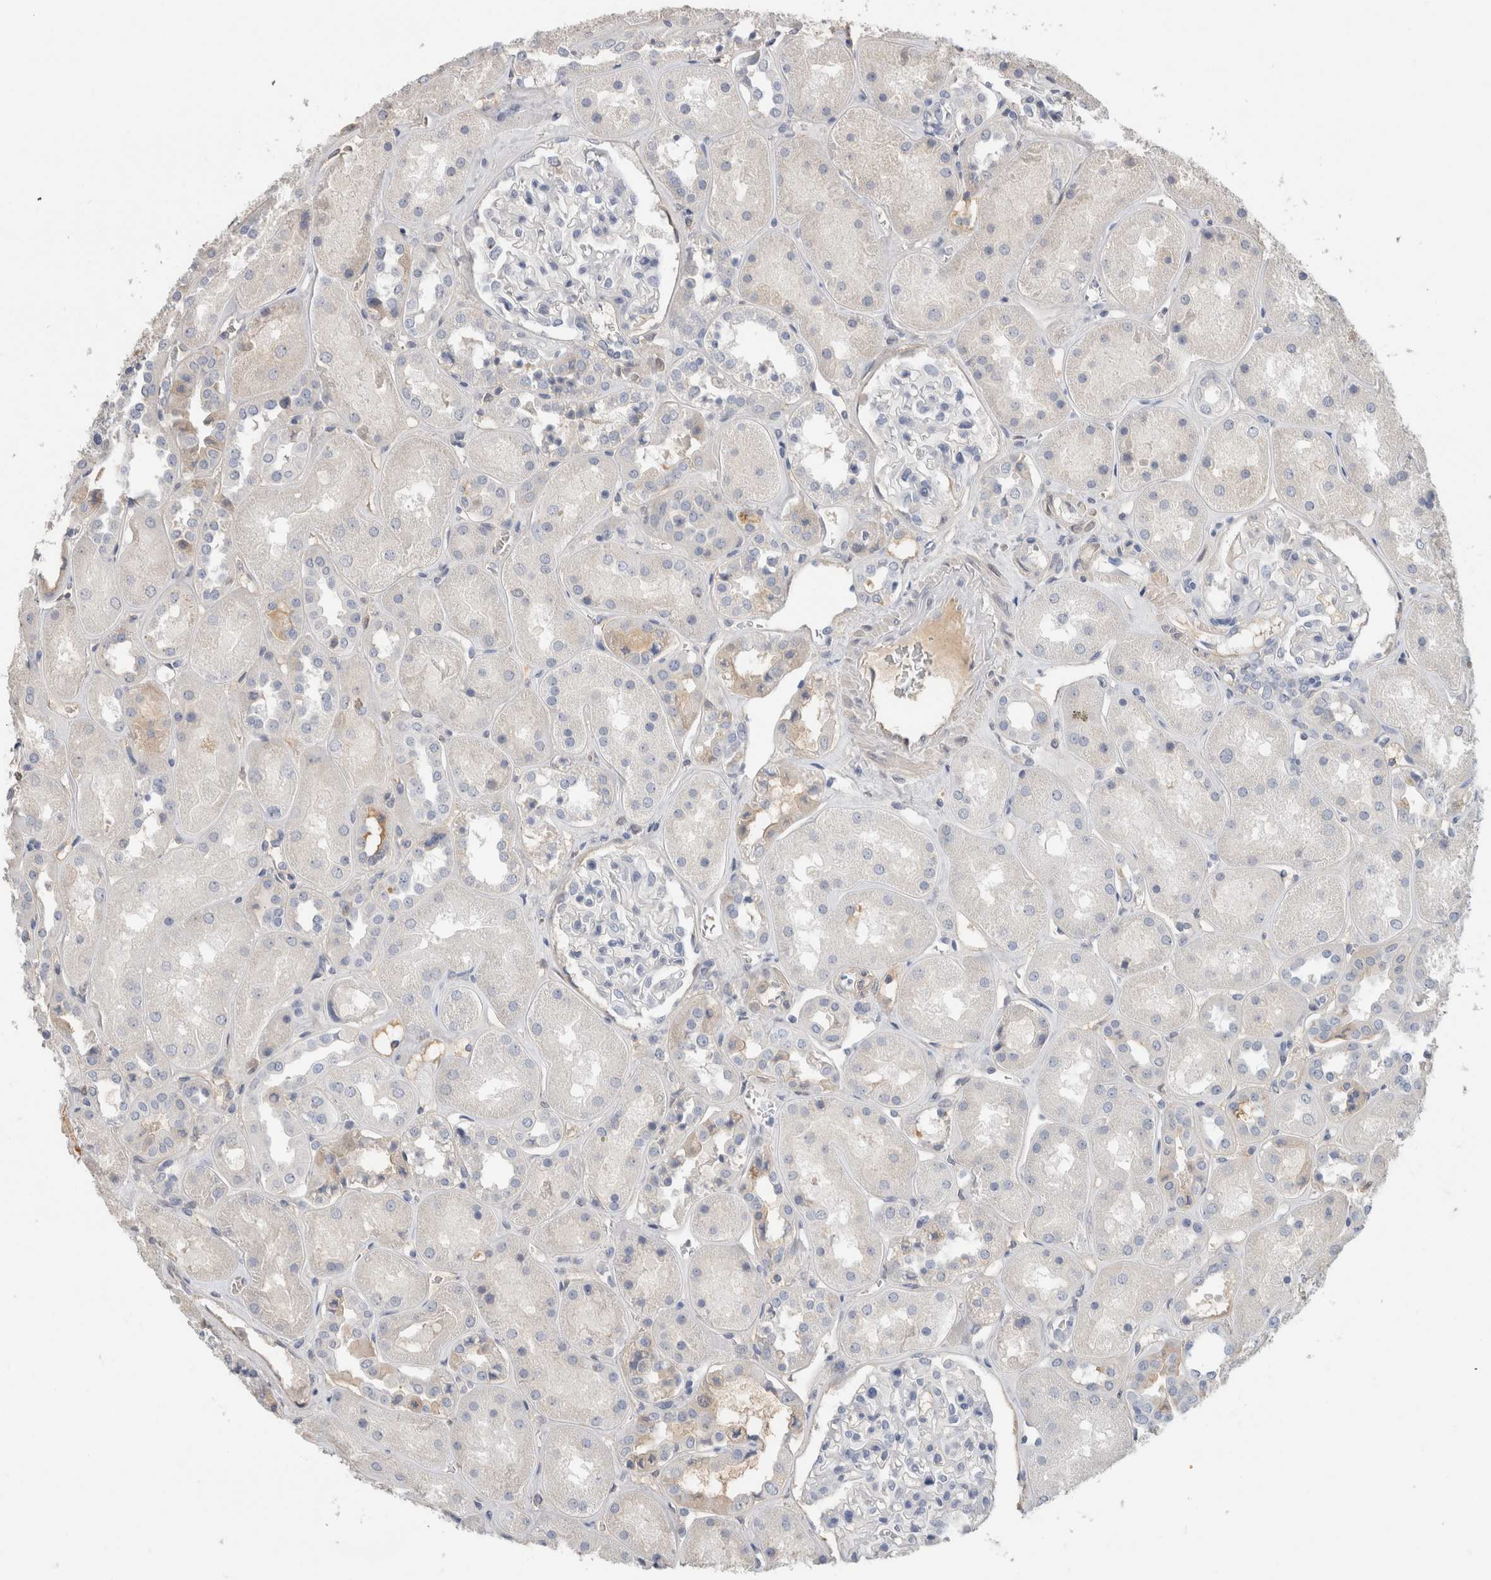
{"staining": {"intensity": "negative", "quantity": "none", "location": "none"}, "tissue": "kidney", "cell_type": "Cells in glomeruli", "image_type": "normal", "snomed": [{"axis": "morphology", "description": "Normal tissue, NOS"}, {"axis": "topography", "description": "Kidney"}], "caption": "DAB (3,3'-diaminobenzidine) immunohistochemical staining of benign human kidney reveals no significant staining in cells in glomeruli.", "gene": "SCGB1A1", "patient": {"sex": "male", "age": 70}}